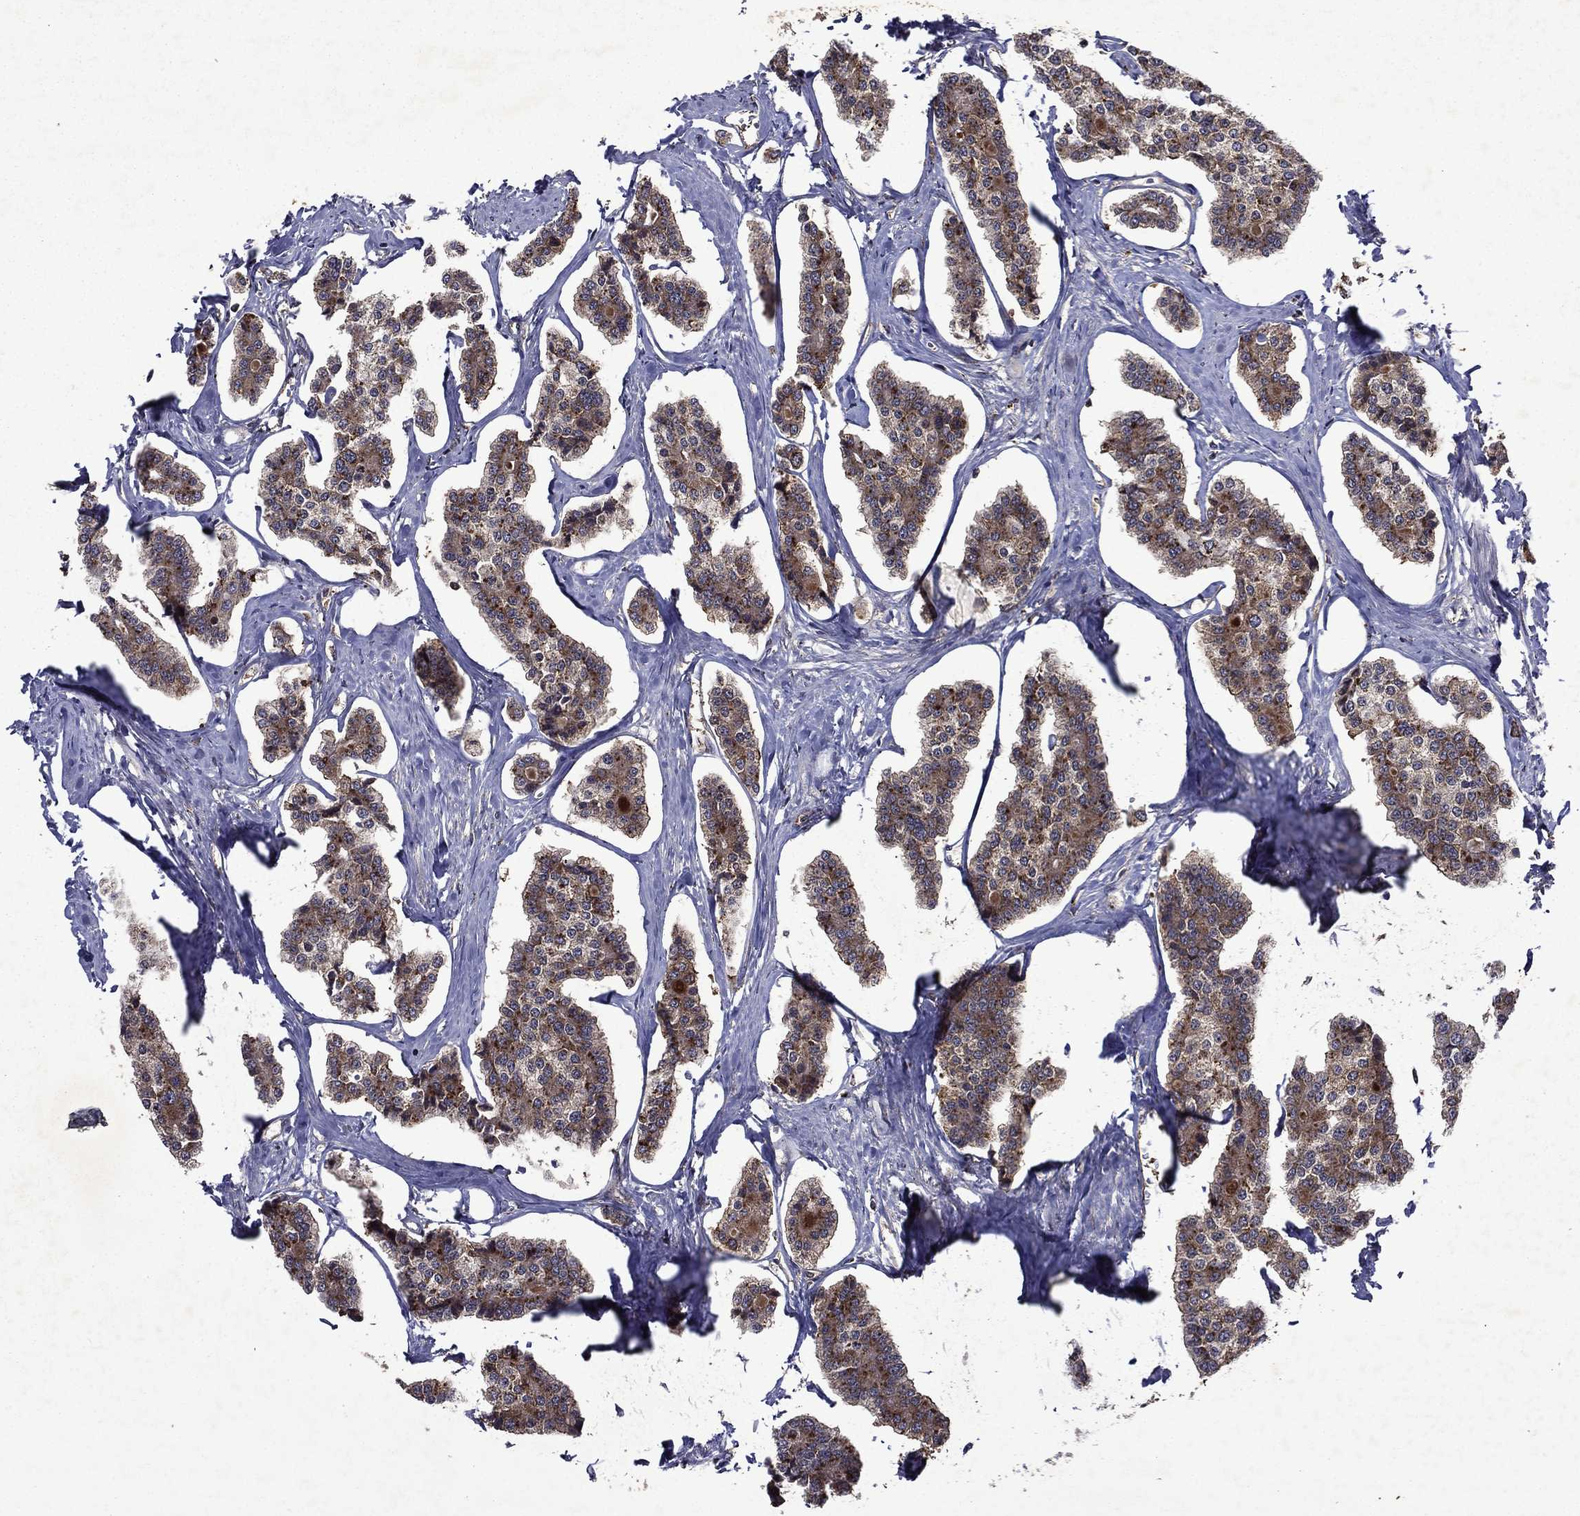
{"staining": {"intensity": "moderate", "quantity": ">75%", "location": "cytoplasmic/membranous"}, "tissue": "carcinoid", "cell_type": "Tumor cells", "image_type": "cancer", "snomed": [{"axis": "morphology", "description": "Carcinoid, malignant, NOS"}, {"axis": "topography", "description": "Small intestine"}], "caption": "A photomicrograph of human malignant carcinoid stained for a protein reveals moderate cytoplasmic/membranous brown staining in tumor cells. (DAB IHC, brown staining for protein, blue staining for nuclei).", "gene": "EIF2B4", "patient": {"sex": "female", "age": 65}}